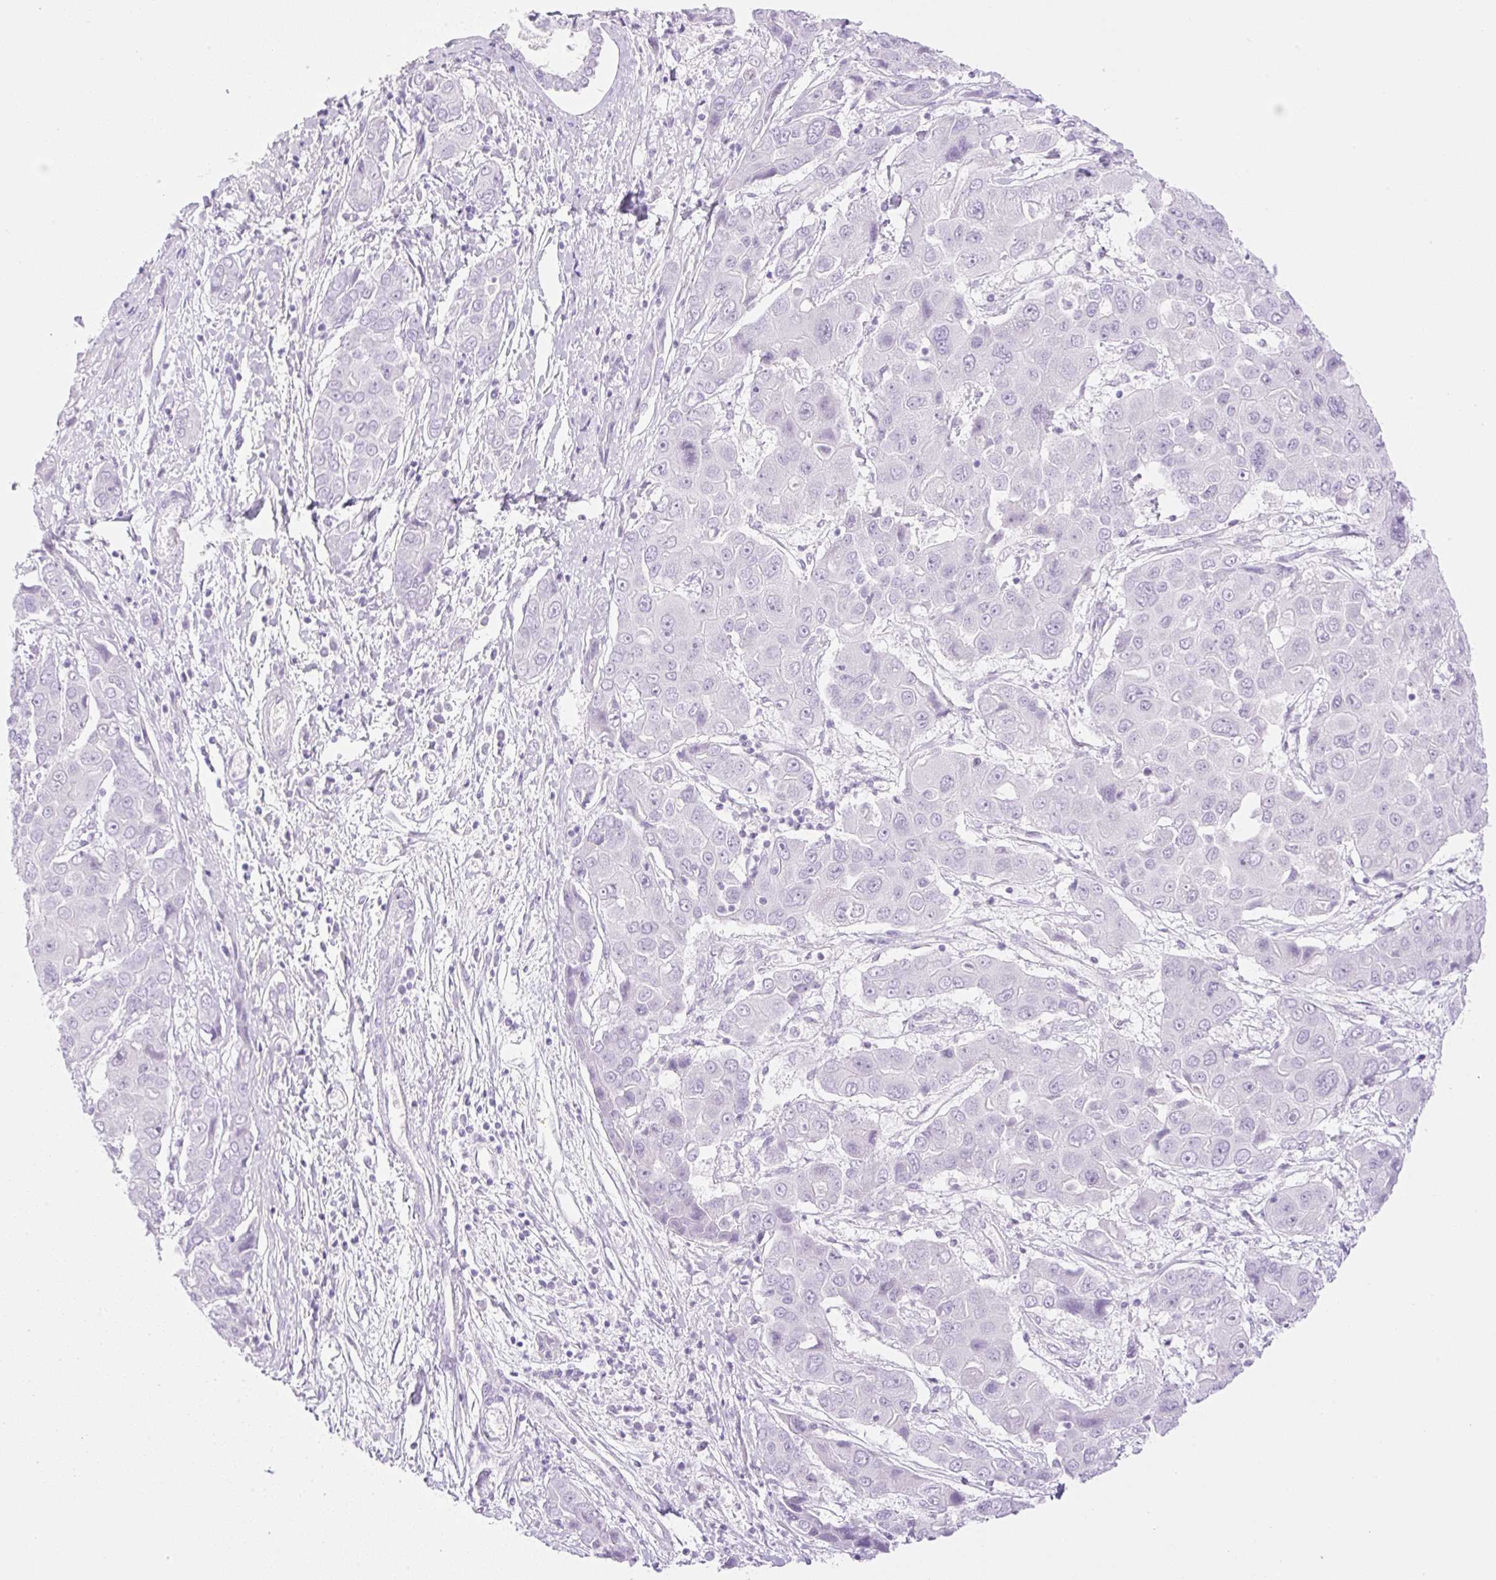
{"staining": {"intensity": "negative", "quantity": "none", "location": "none"}, "tissue": "liver cancer", "cell_type": "Tumor cells", "image_type": "cancer", "snomed": [{"axis": "morphology", "description": "Cholangiocarcinoma"}, {"axis": "topography", "description": "Liver"}], "caption": "DAB (3,3'-diaminobenzidine) immunohistochemical staining of human cholangiocarcinoma (liver) reveals no significant expression in tumor cells.", "gene": "SPRR4", "patient": {"sex": "male", "age": 67}}